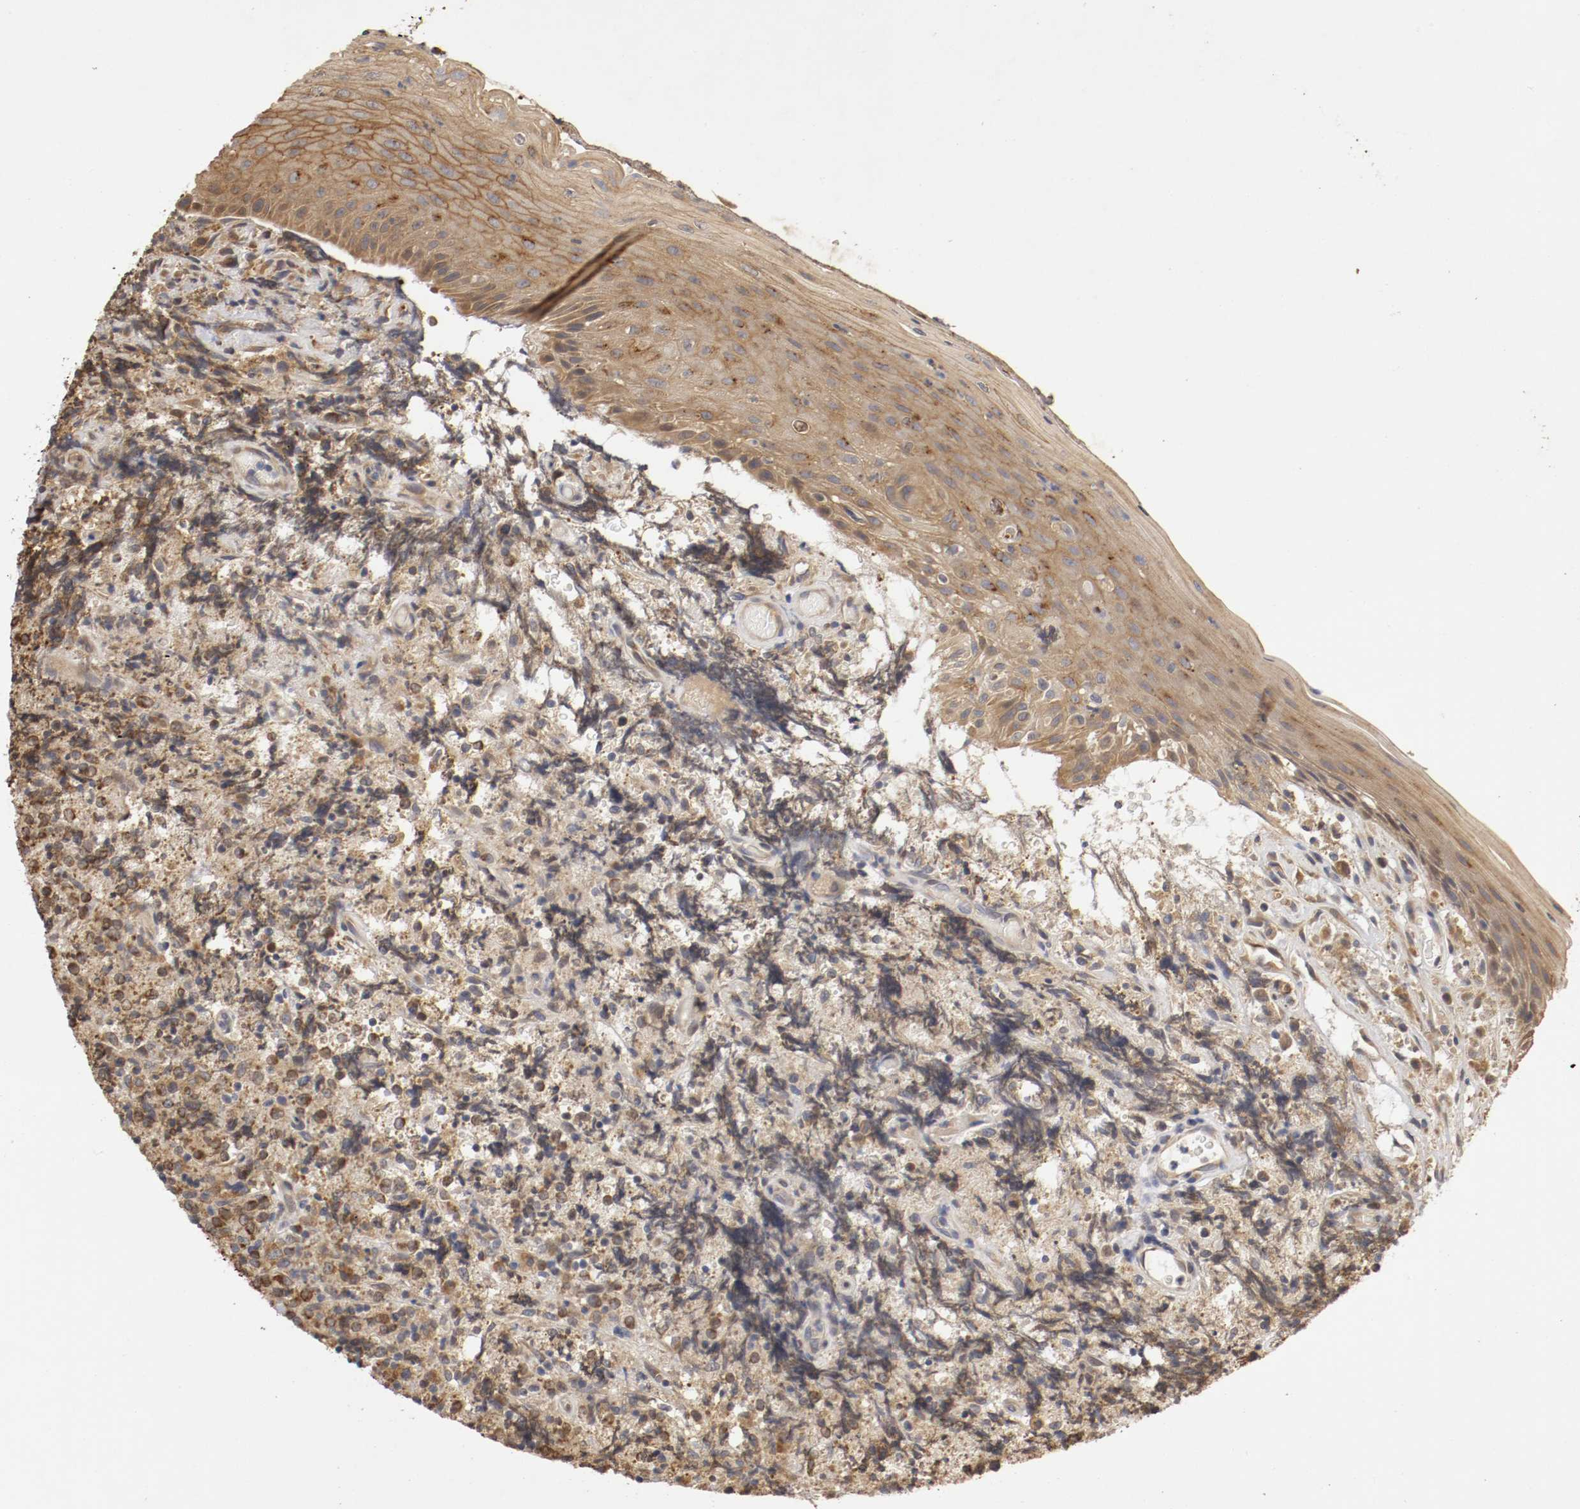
{"staining": {"intensity": "strong", "quantity": ">75%", "location": "cytoplasmic/membranous"}, "tissue": "lymphoma", "cell_type": "Tumor cells", "image_type": "cancer", "snomed": [{"axis": "morphology", "description": "Malignant lymphoma, non-Hodgkin's type, High grade"}, {"axis": "topography", "description": "Tonsil"}], "caption": "Protein expression analysis of lymphoma shows strong cytoplasmic/membranous positivity in approximately >75% of tumor cells. The protein of interest is shown in brown color, while the nuclei are stained blue.", "gene": "VEZT", "patient": {"sex": "female", "age": 36}}